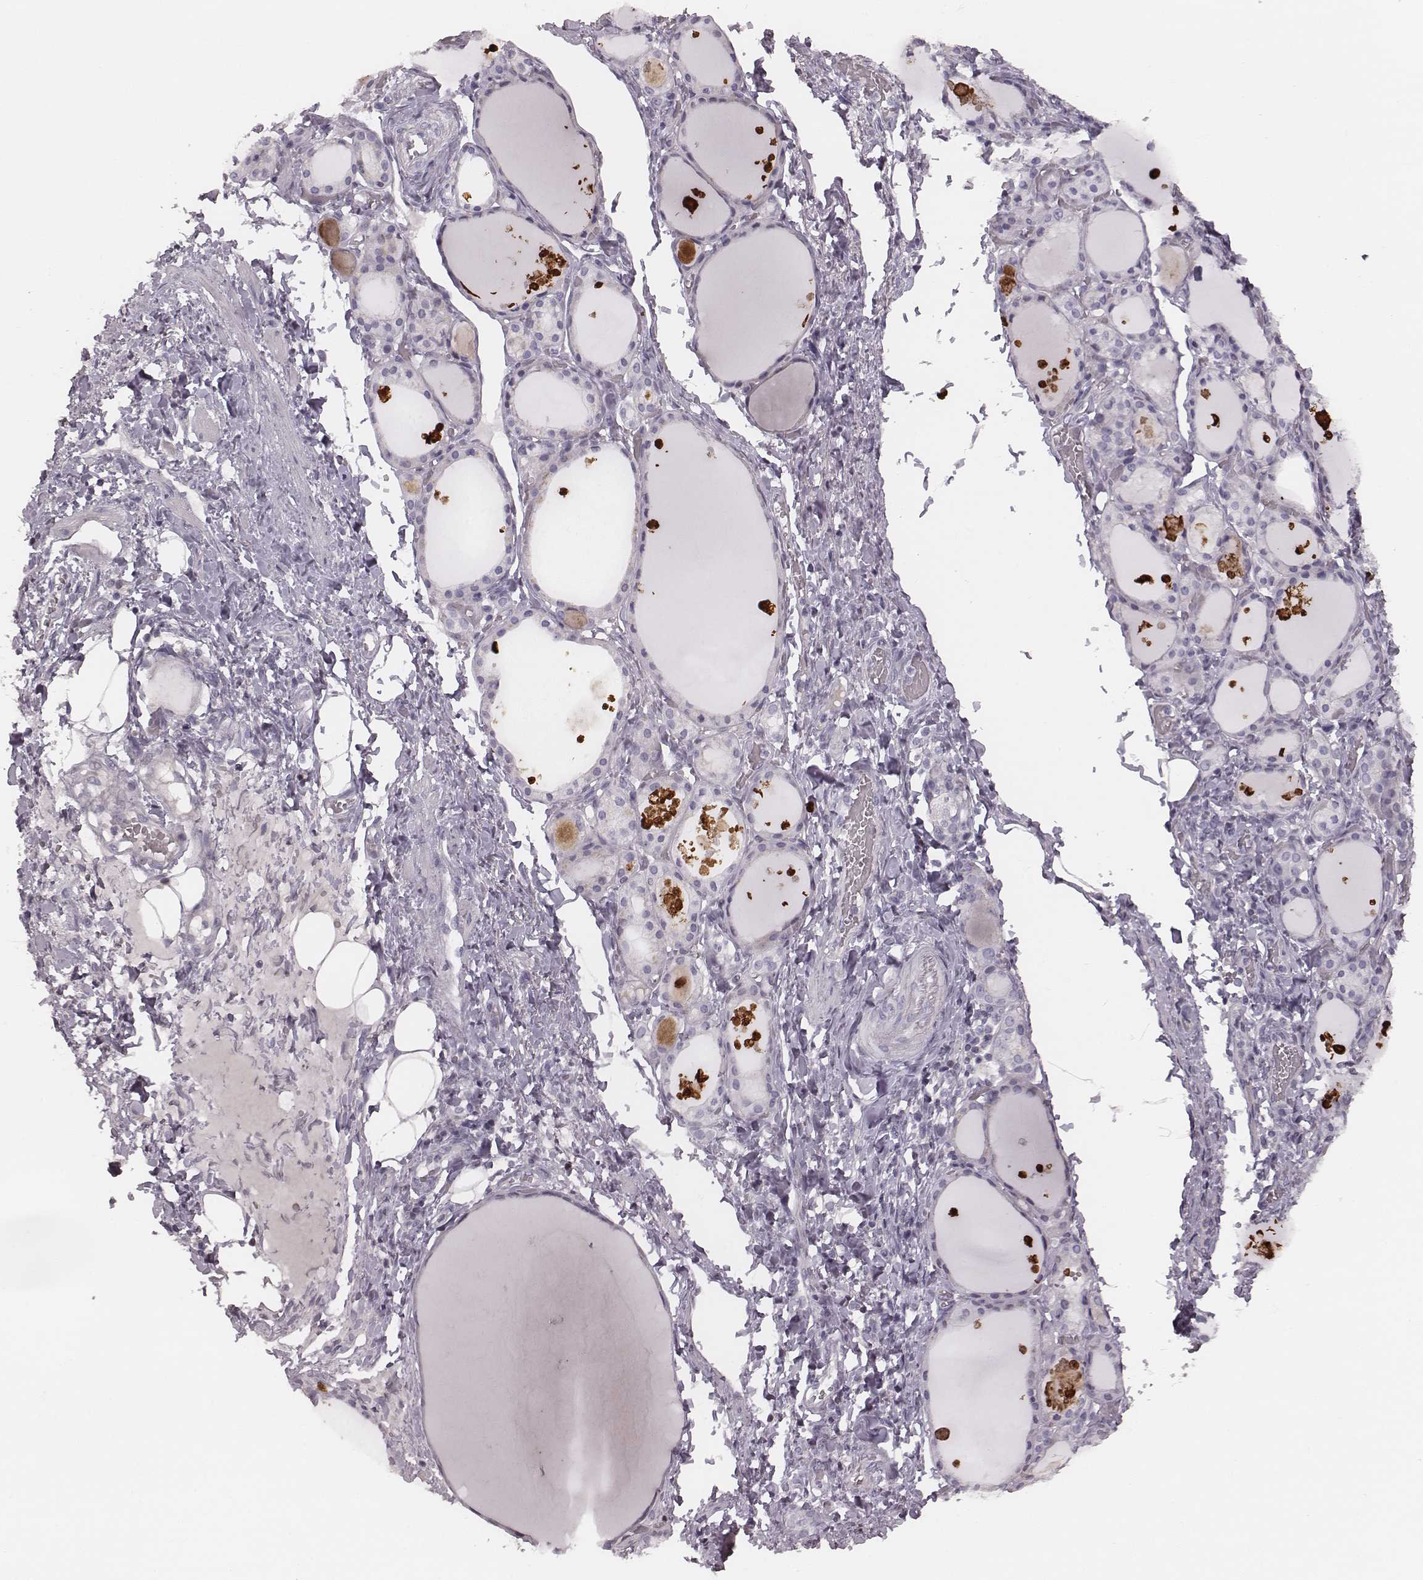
{"staining": {"intensity": "negative", "quantity": "none", "location": "none"}, "tissue": "thyroid gland", "cell_type": "Glandular cells", "image_type": "normal", "snomed": [{"axis": "morphology", "description": "Normal tissue, NOS"}, {"axis": "topography", "description": "Thyroid gland"}], "caption": "A micrograph of human thyroid gland is negative for staining in glandular cells. Nuclei are stained in blue.", "gene": "S100Z", "patient": {"sex": "male", "age": 68}}